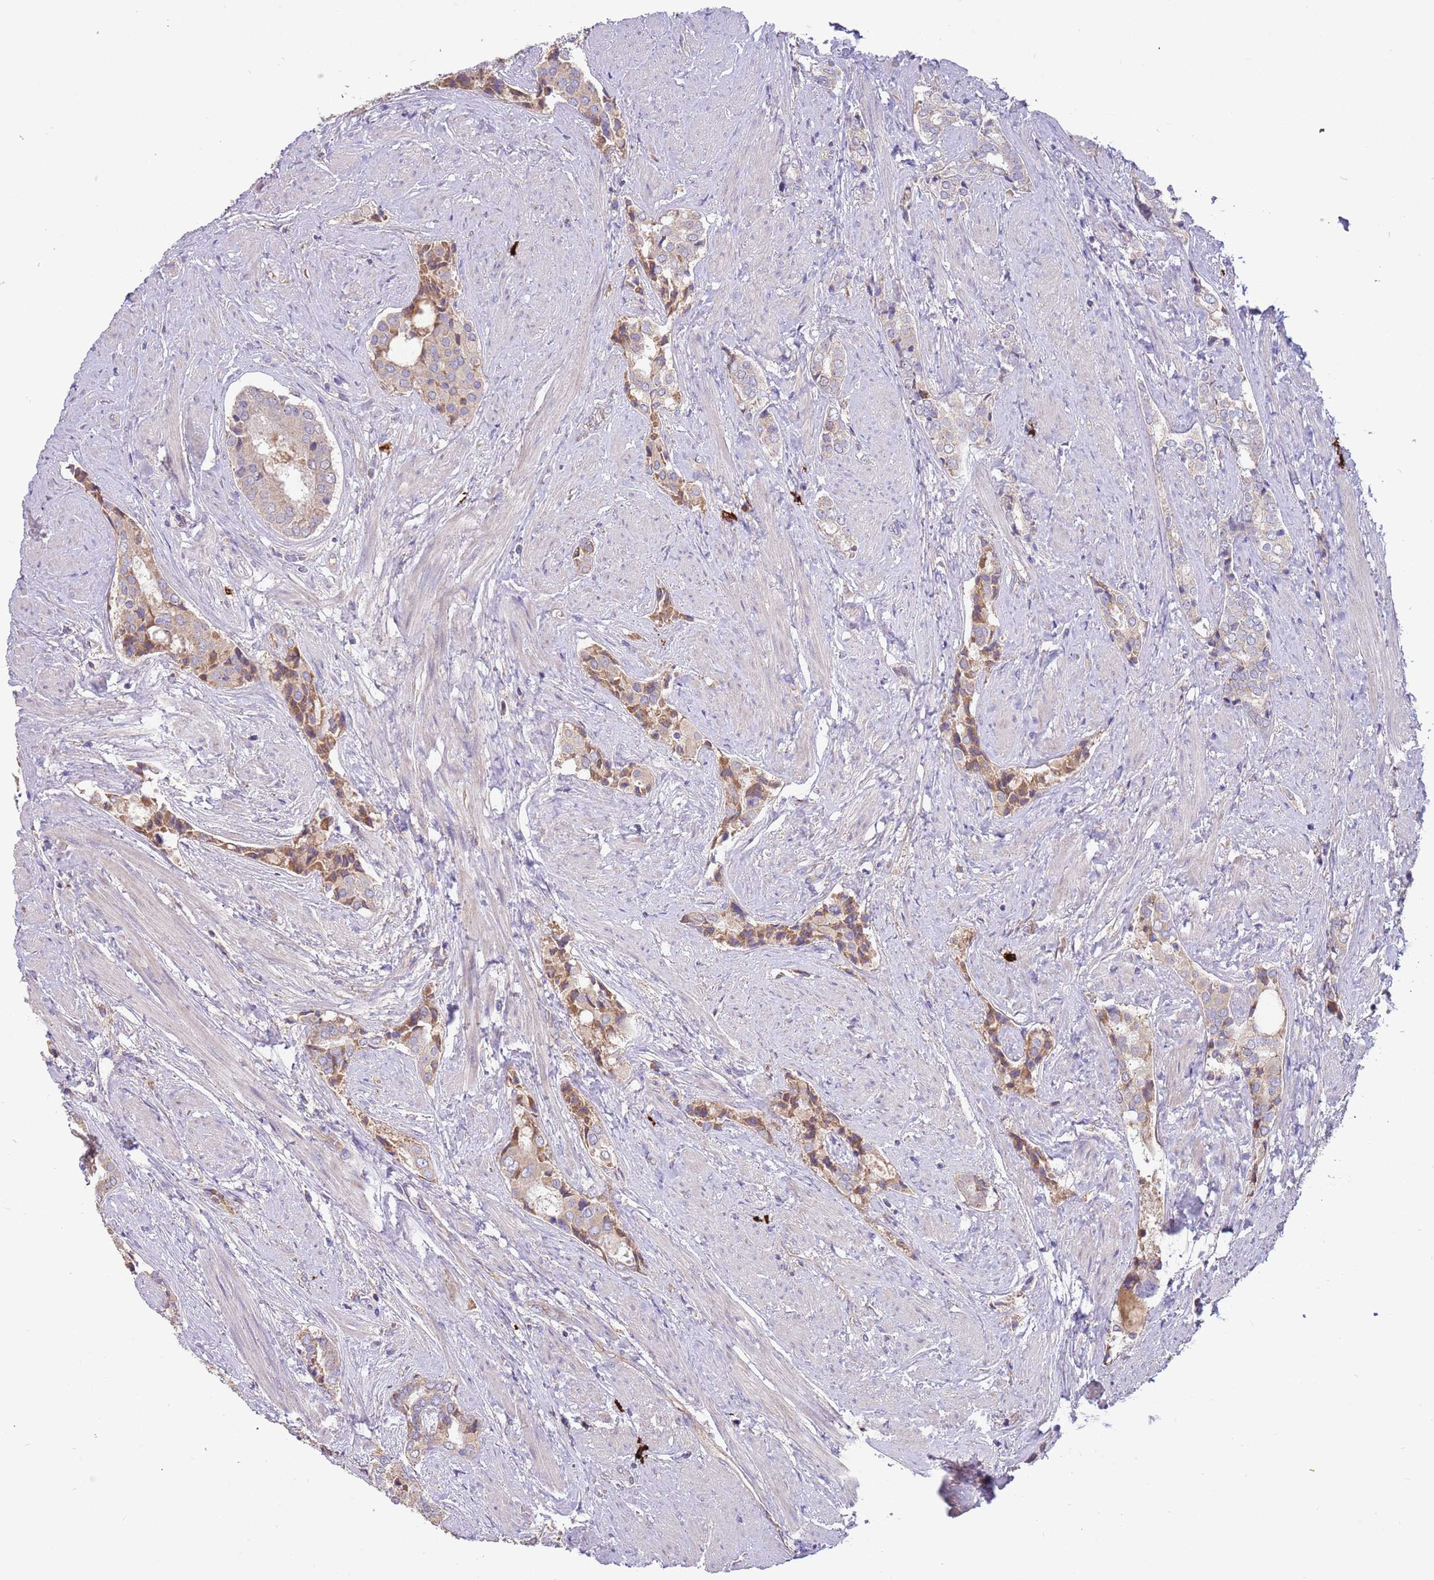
{"staining": {"intensity": "weak", "quantity": ">75%", "location": "cytoplasmic/membranous"}, "tissue": "prostate cancer", "cell_type": "Tumor cells", "image_type": "cancer", "snomed": [{"axis": "morphology", "description": "Adenocarcinoma, High grade"}, {"axis": "topography", "description": "Prostate"}], "caption": "Immunohistochemistry of human prostate cancer (high-grade adenocarcinoma) displays low levels of weak cytoplasmic/membranous staining in about >75% of tumor cells. The staining was performed using DAB, with brown indicating positive protein expression. Nuclei are stained blue with hematoxylin.", "gene": "TRMO", "patient": {"sex": "male", "age": 71}}